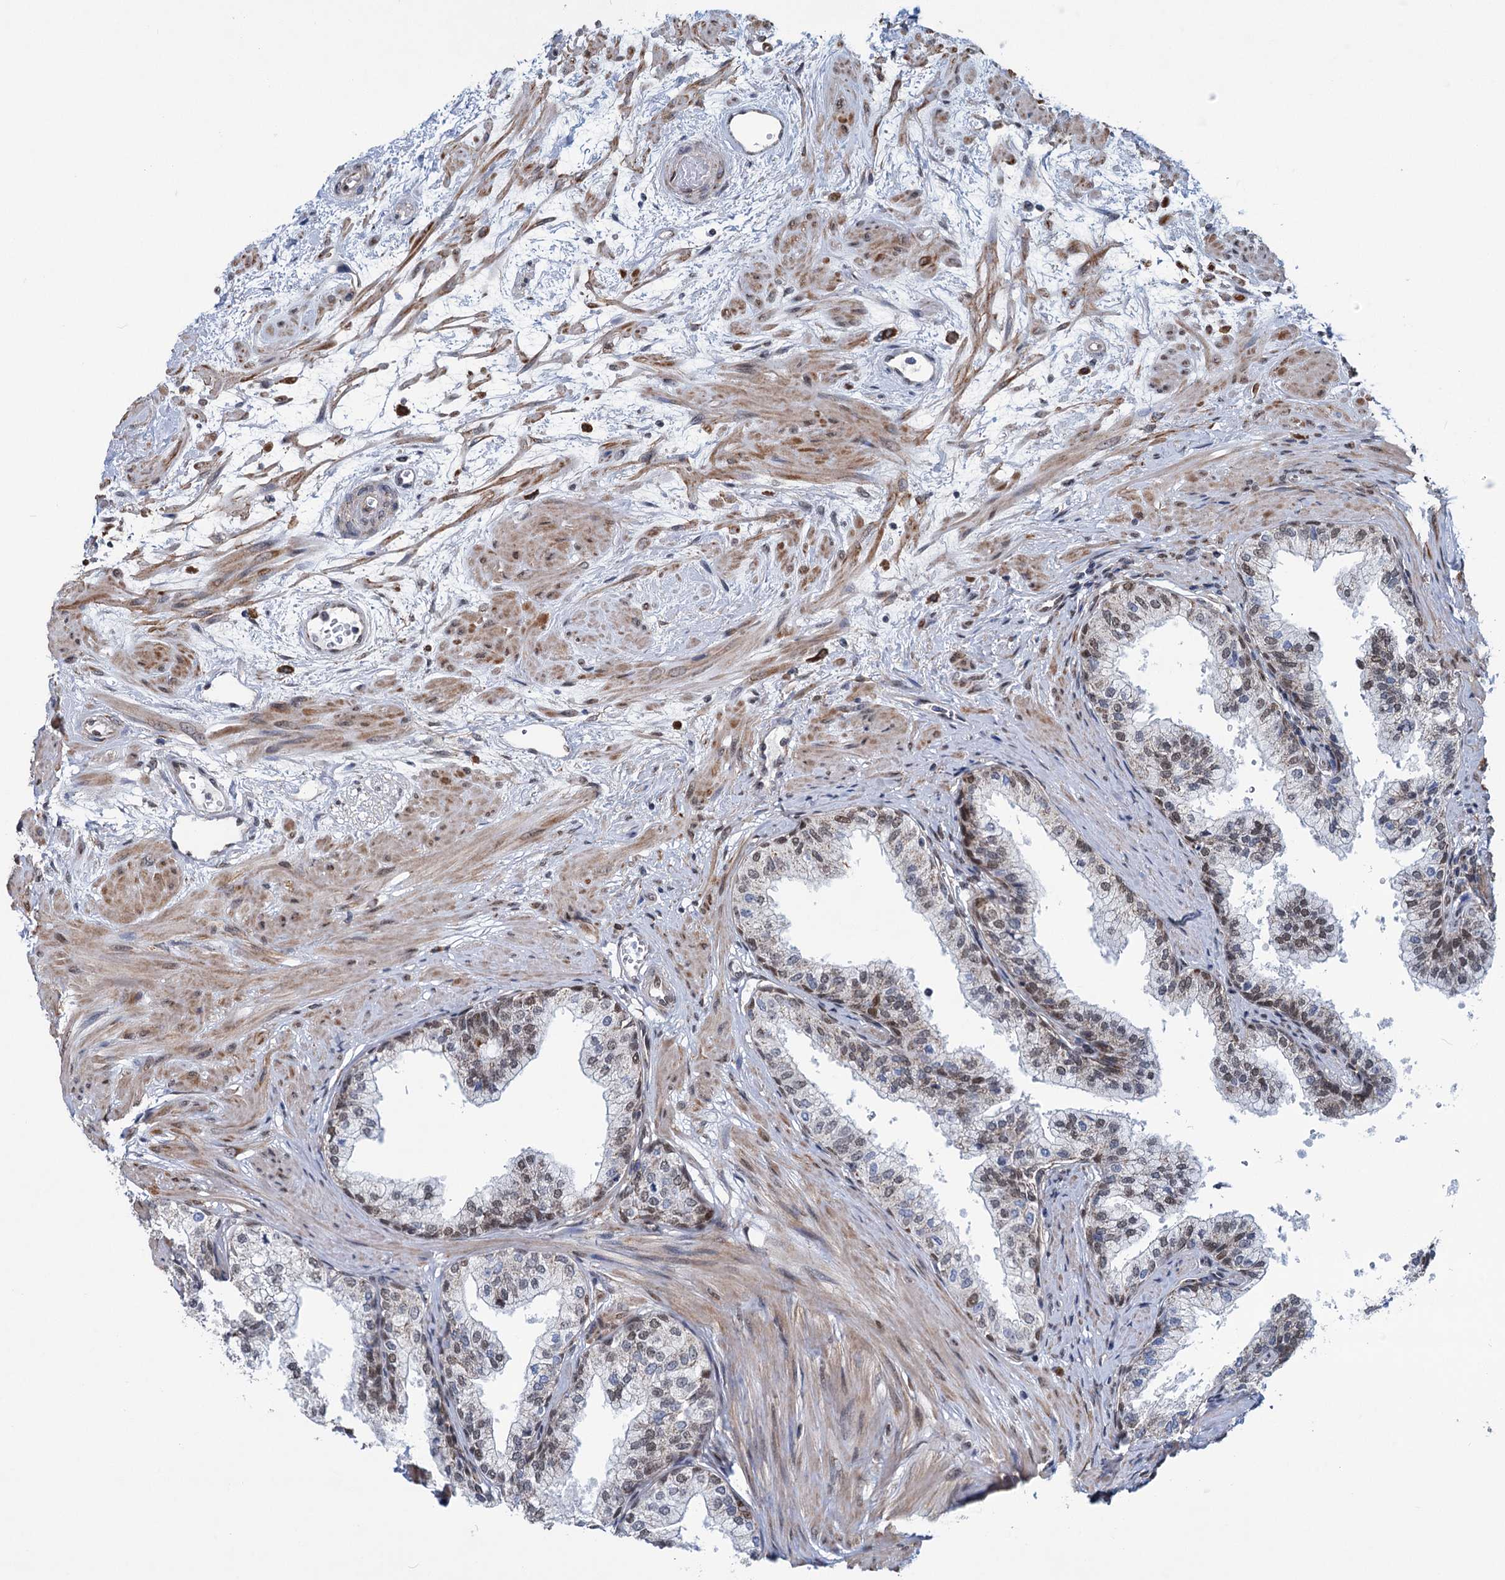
{"staining": {"intensity": "strong", "quantity": "25%-75%", "location": "cytoplasmic/membranous,nuclear"}, "tissue": "prostate", "cell_type": "Glandular cells", "image_type": "normal", "snomed": [{"axis": "morphology", "description": "Normal tissue, NOS"}, {"axis": "topography", "description": "Prostate"}], "caption": "Strong cytoplasmic/membranous,nuclear expression for a protein is identified in approximately 25%-75% of glandular cells of normal prostate using immunohistochemistry.", "gene": "MORN3", "patient": {"sex": "male", "age": 60}}